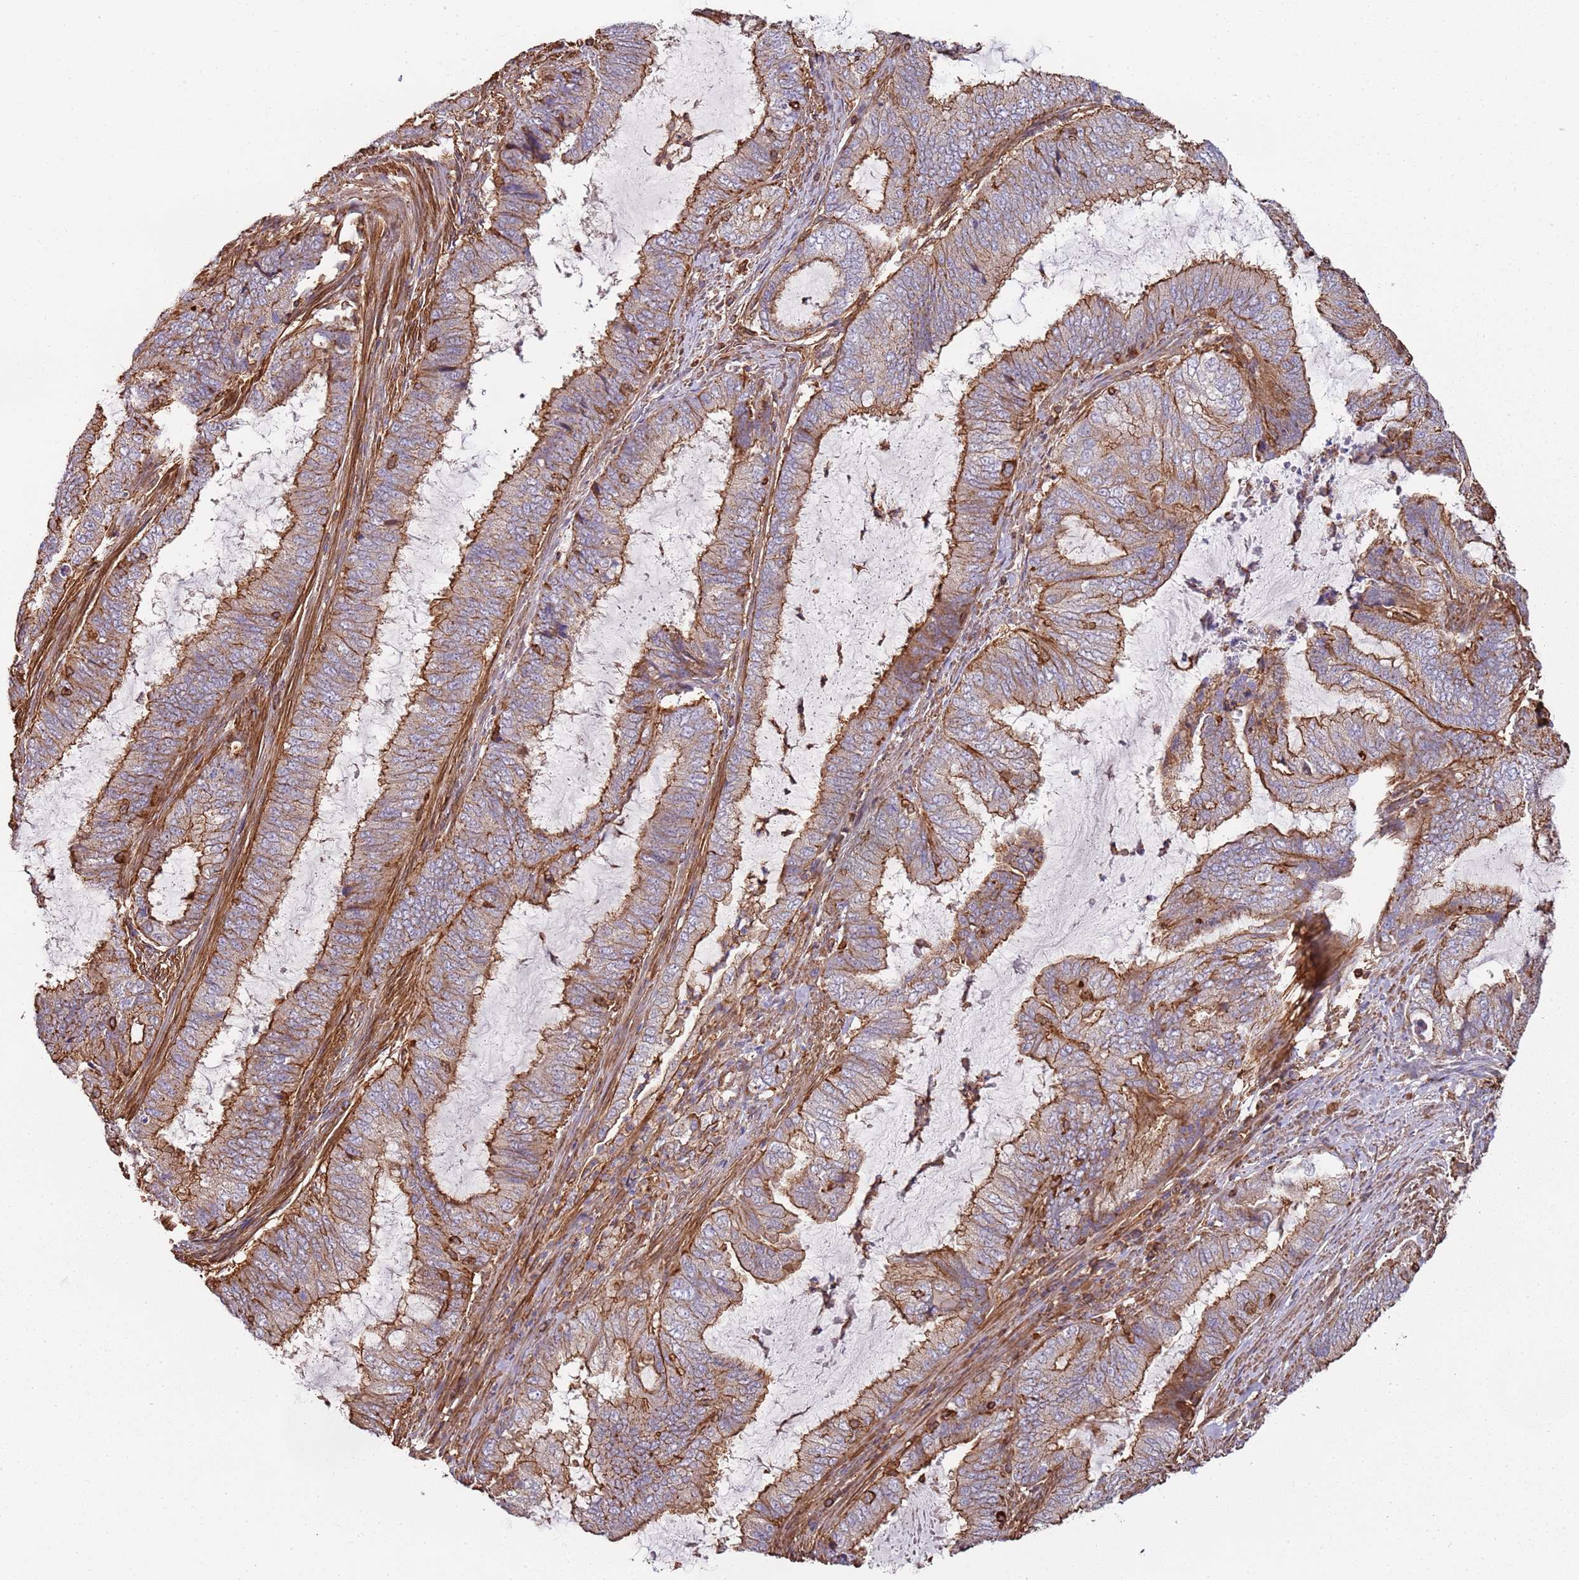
{"staining": {"intensity": "moderate", "quantity": ">75%", "location": "cytoplasmic/membranous"}, "tissue": "endometrial cancer", "cell_type": "Tumor cells", "image_type": "cancer", "snomed": [{"axis": "morphology", "description": "Adenocarcinoma, NOS"}, {"axis": "topography", "description": "Endometrium"}], "caption": "This micrograph reveals adenocarcinoma (endometrial) stained with IHC to label a protein in brown. The cytoplasmic/membranous of tumor cells show moderate positivity for the protein. Nuclei are counter-stained blue.", "gene": "CYP2U1", "patient": {"sex": "female", "age": 51}}